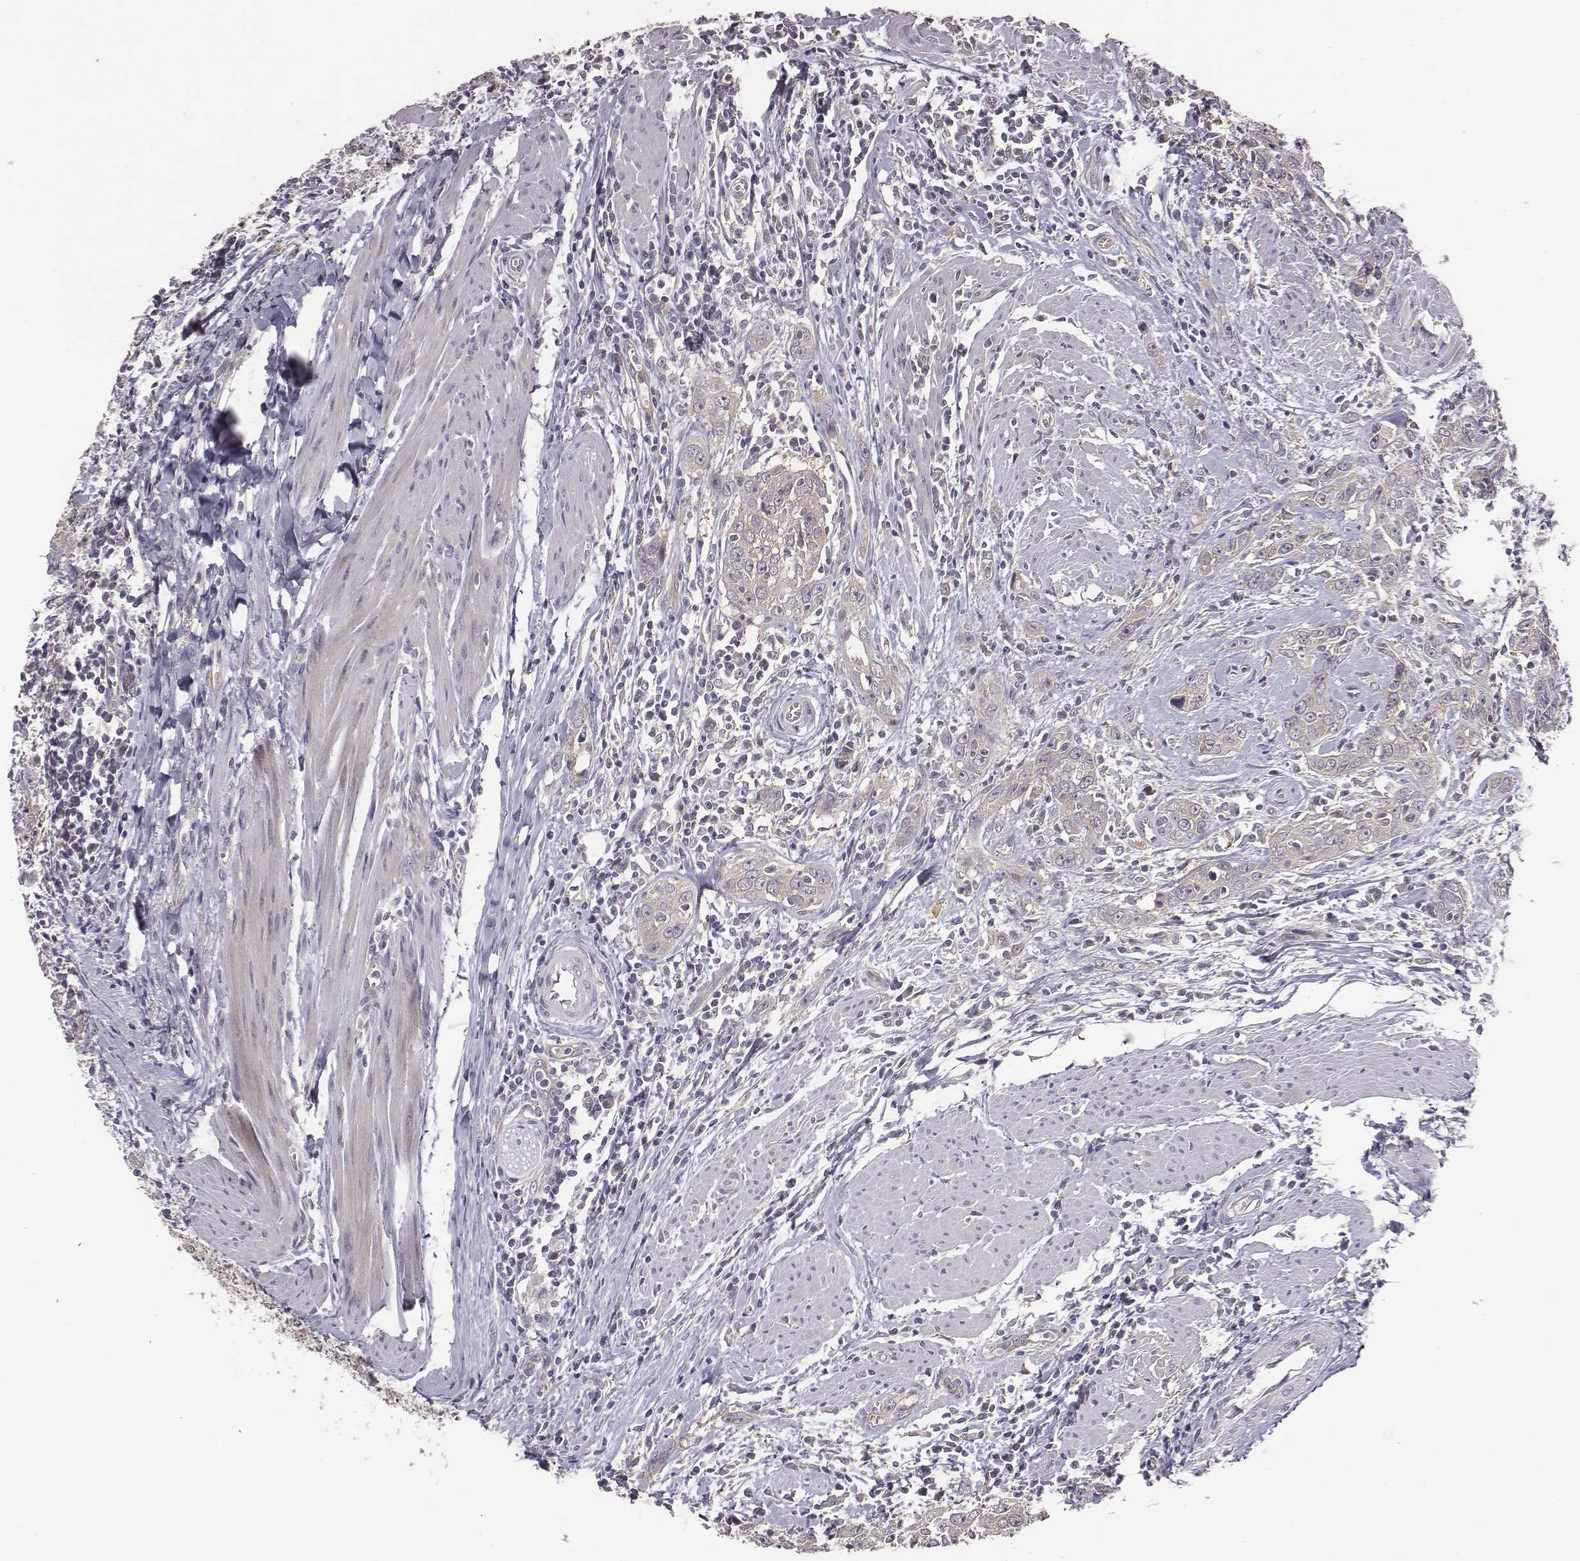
{"staining": {"intensity": "negative", "quantity": "none", "location": "none"}, "tissue": "urothelial cancer", "cell_type": "Tumor cells", "image_type": "cancer", "snomed": [{"axis": "morphology", "description": "Urothelial carcinoma, High grade"}, {"axis": "topography", "description": "Urinary bladder"}], "caption": "Immunohistochemical staining of human urothelial cancer shows no significant positivity in tumor cells. (Immunohistochemistry (ihc), brightfield microscopy, high magnification).", "gene": "SMURF2", "patient": {"sex": "male", "age": 83}}